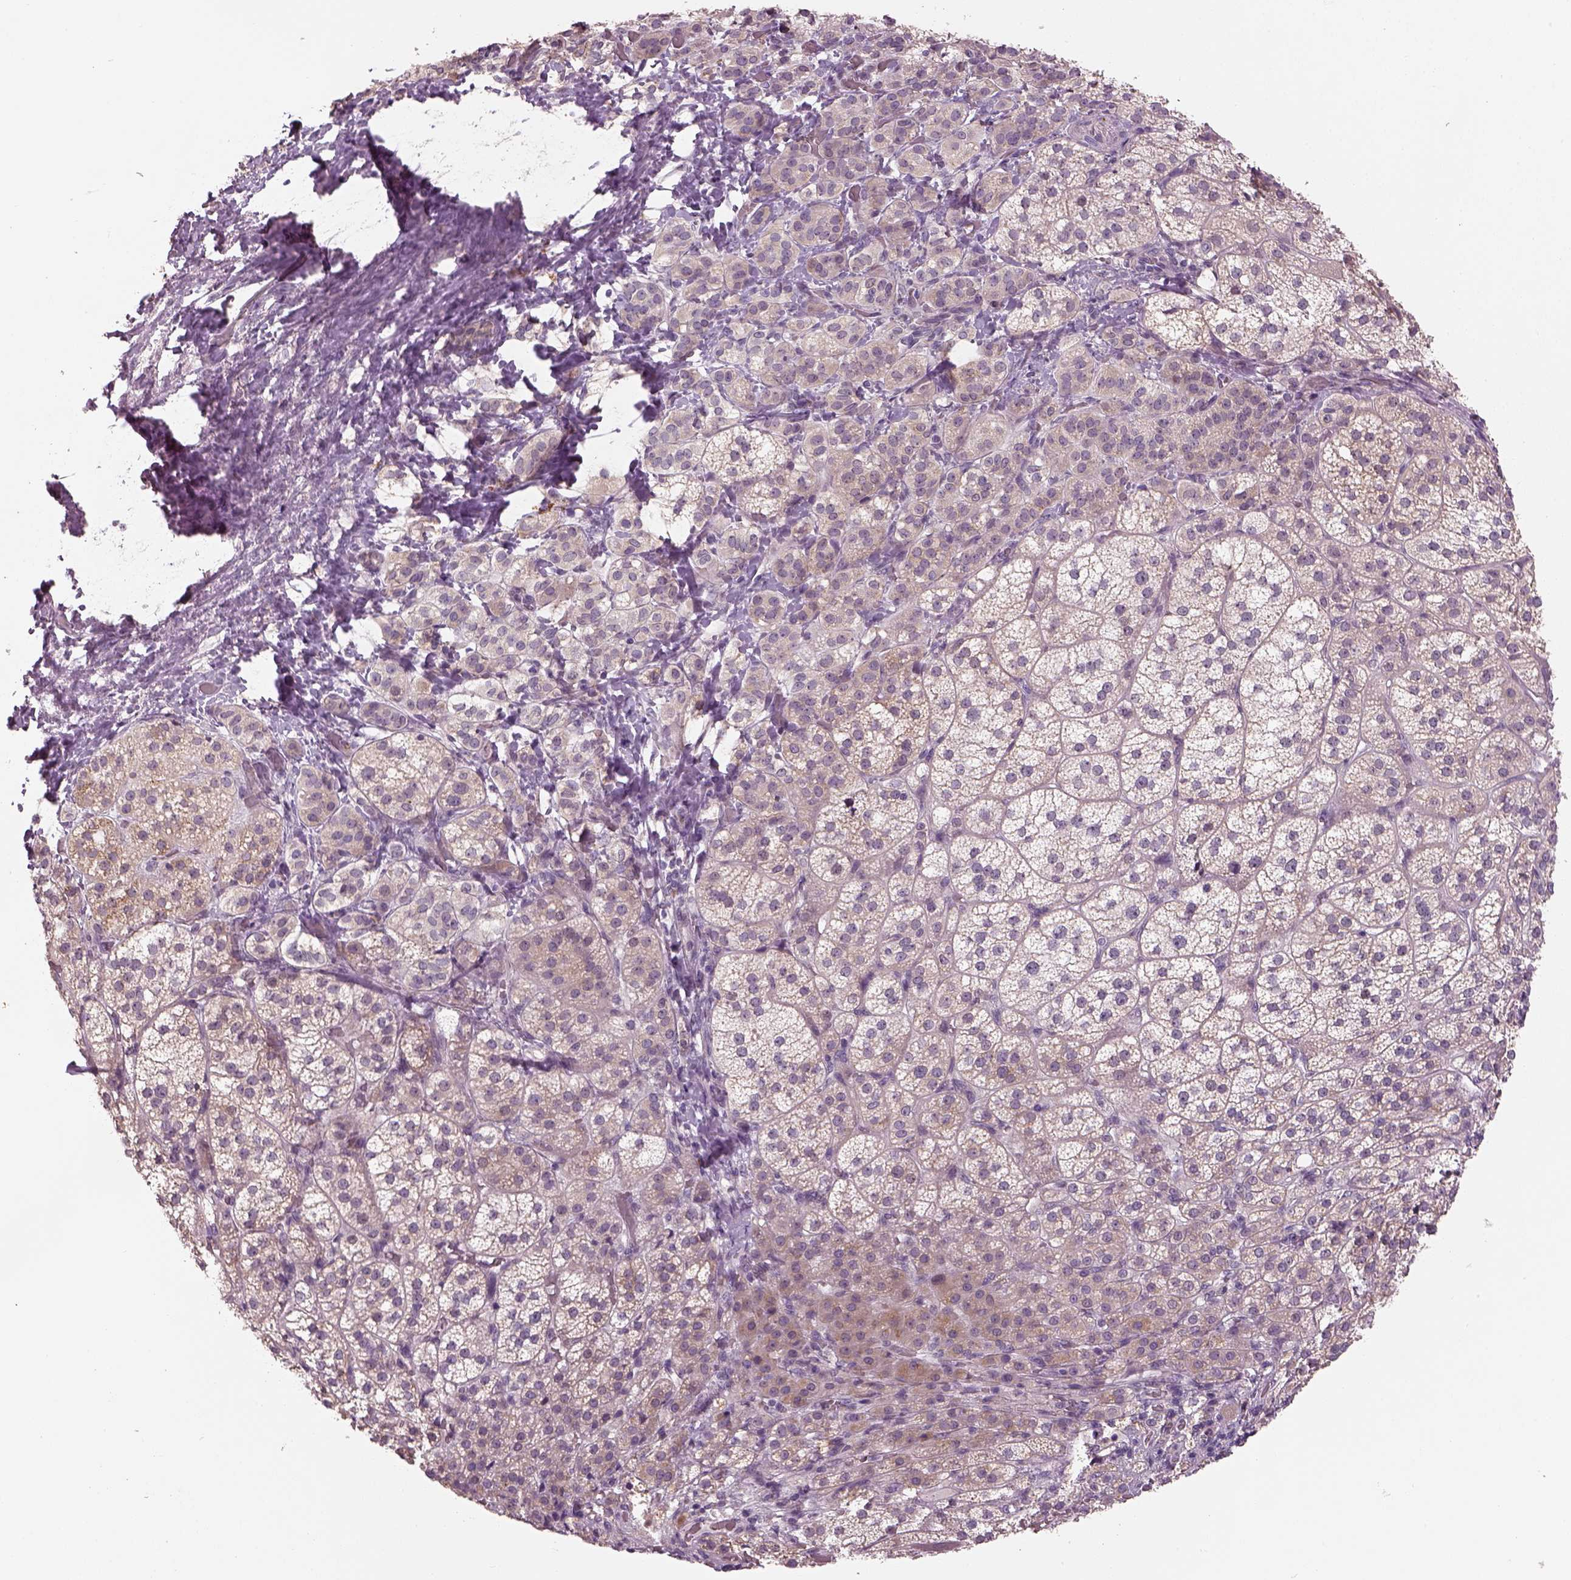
{"staining": {"intensity": "moderate", "quantity": "<25%", "location": "cytoplasmic/membranous"}, "tissue": "adrenal gland", "cell_type": "Glandular cells", "image_type": "normal", "snomed": [{"axis": "morphology", "description": "Normal tissue, NOS"}, {"axis": "topography", "description": "Adrenal gland"}], "caption": "IHC micrograph of unremarkable adrenal gland: human adrenal gland stained using IHC shows low levels of moderate protein expression localized specifically in the cytoplasmic/membranous of glandular cells, appearing as a cytoplasmic/membranous brown color.", "gene": "GDNF", "patient": {"sex": "female", "age": 60}}